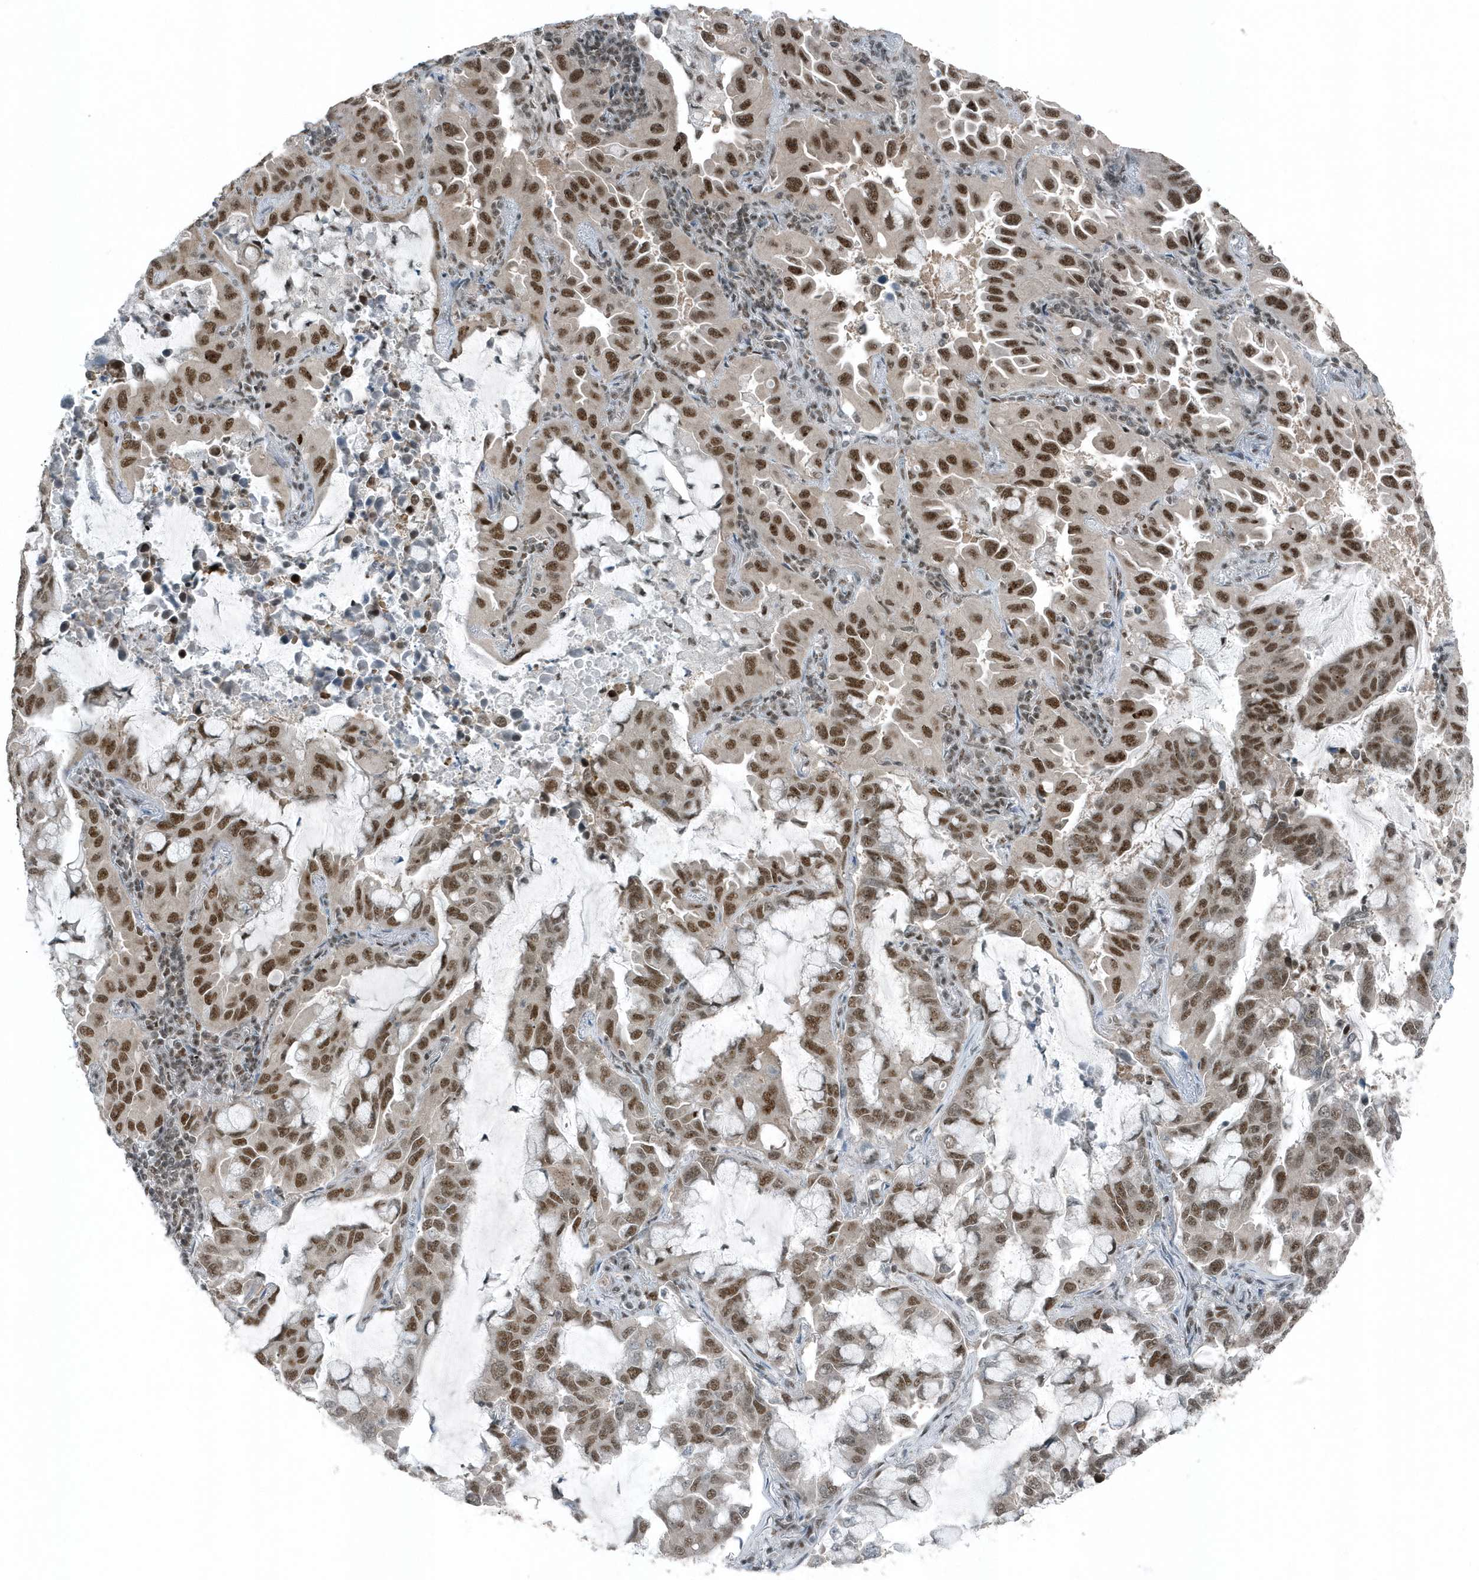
{"staining": {"intensity": "moderate", "quantity": ">75%", "location": "nuclear"}, "tissue": "lung cancer", "cell_type": "Tumor cells", "image_type": "cancer", "snomed": [{"axis": "morphology", "description": "Adenocarcinoma, NOS"}, {"axis": "topography", "description": "Lung"}], "caption": "Protein expression analysis of lung adenocarcinoma displays moderate nuclear expression in approximately >75% of tumor cells.", "gene": "YTHDC1", "patient": {"sex": "male", "age": 64}}